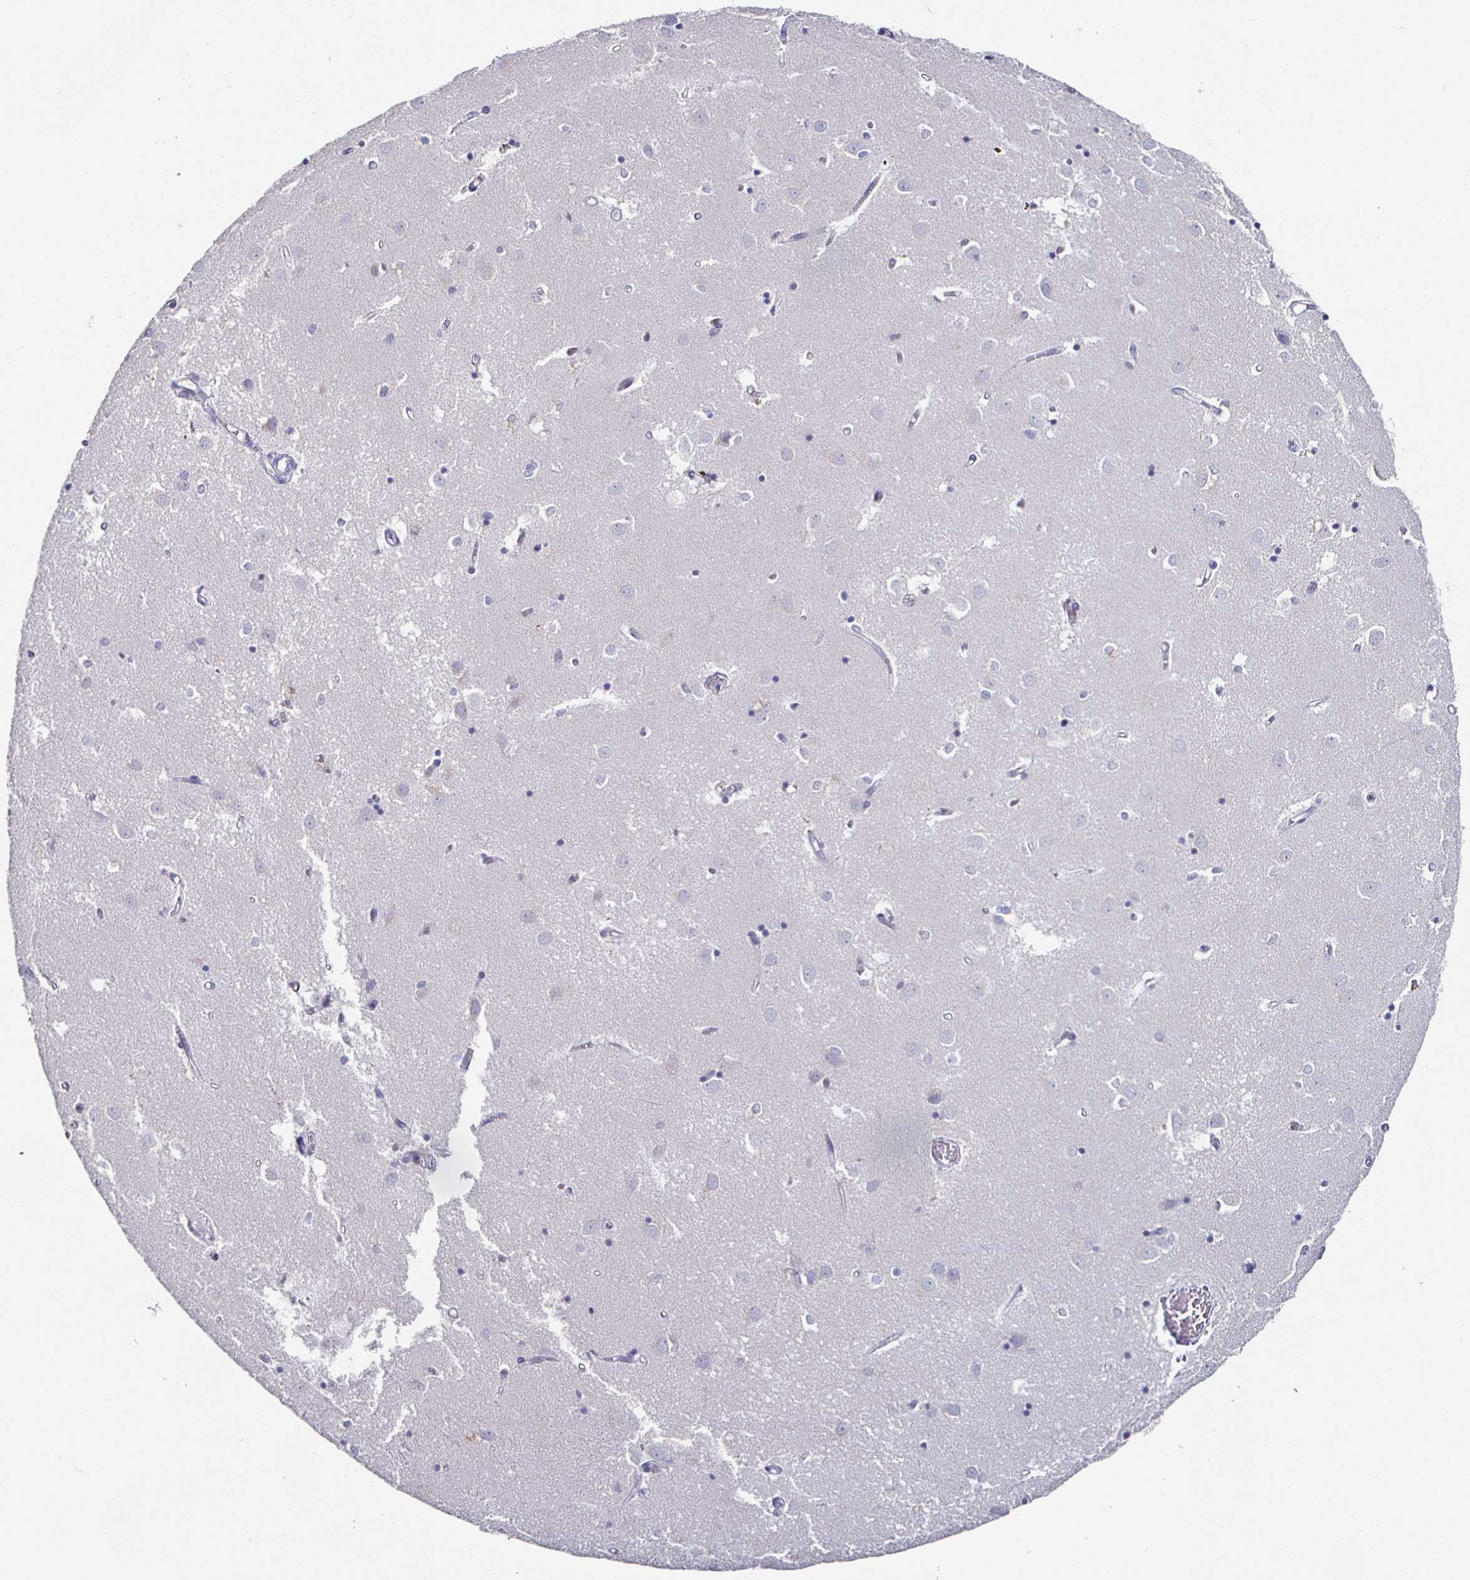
{"staining": {"intensity": "negative", "quantity": "none", "location": "none"}, "tissue": "caudate", "cell_type": "Glial cells", "image_type": "normal", "snomed": [{"axis": "morphology", "description": "Normal tissue, NOS"}, {"axis": "topography", "description": "Lateral ventricle wall"}], "caption": "A micrograph of caudate stained for a protein demonstrates no brown staining in glial cells. (DAB (3,3'-diaminobenzidine) immunohistochemistry (IHC) with hematoxylin counter stain).", "gene": "RUNX2", "patient": {"sex": "male", "age": 54}}